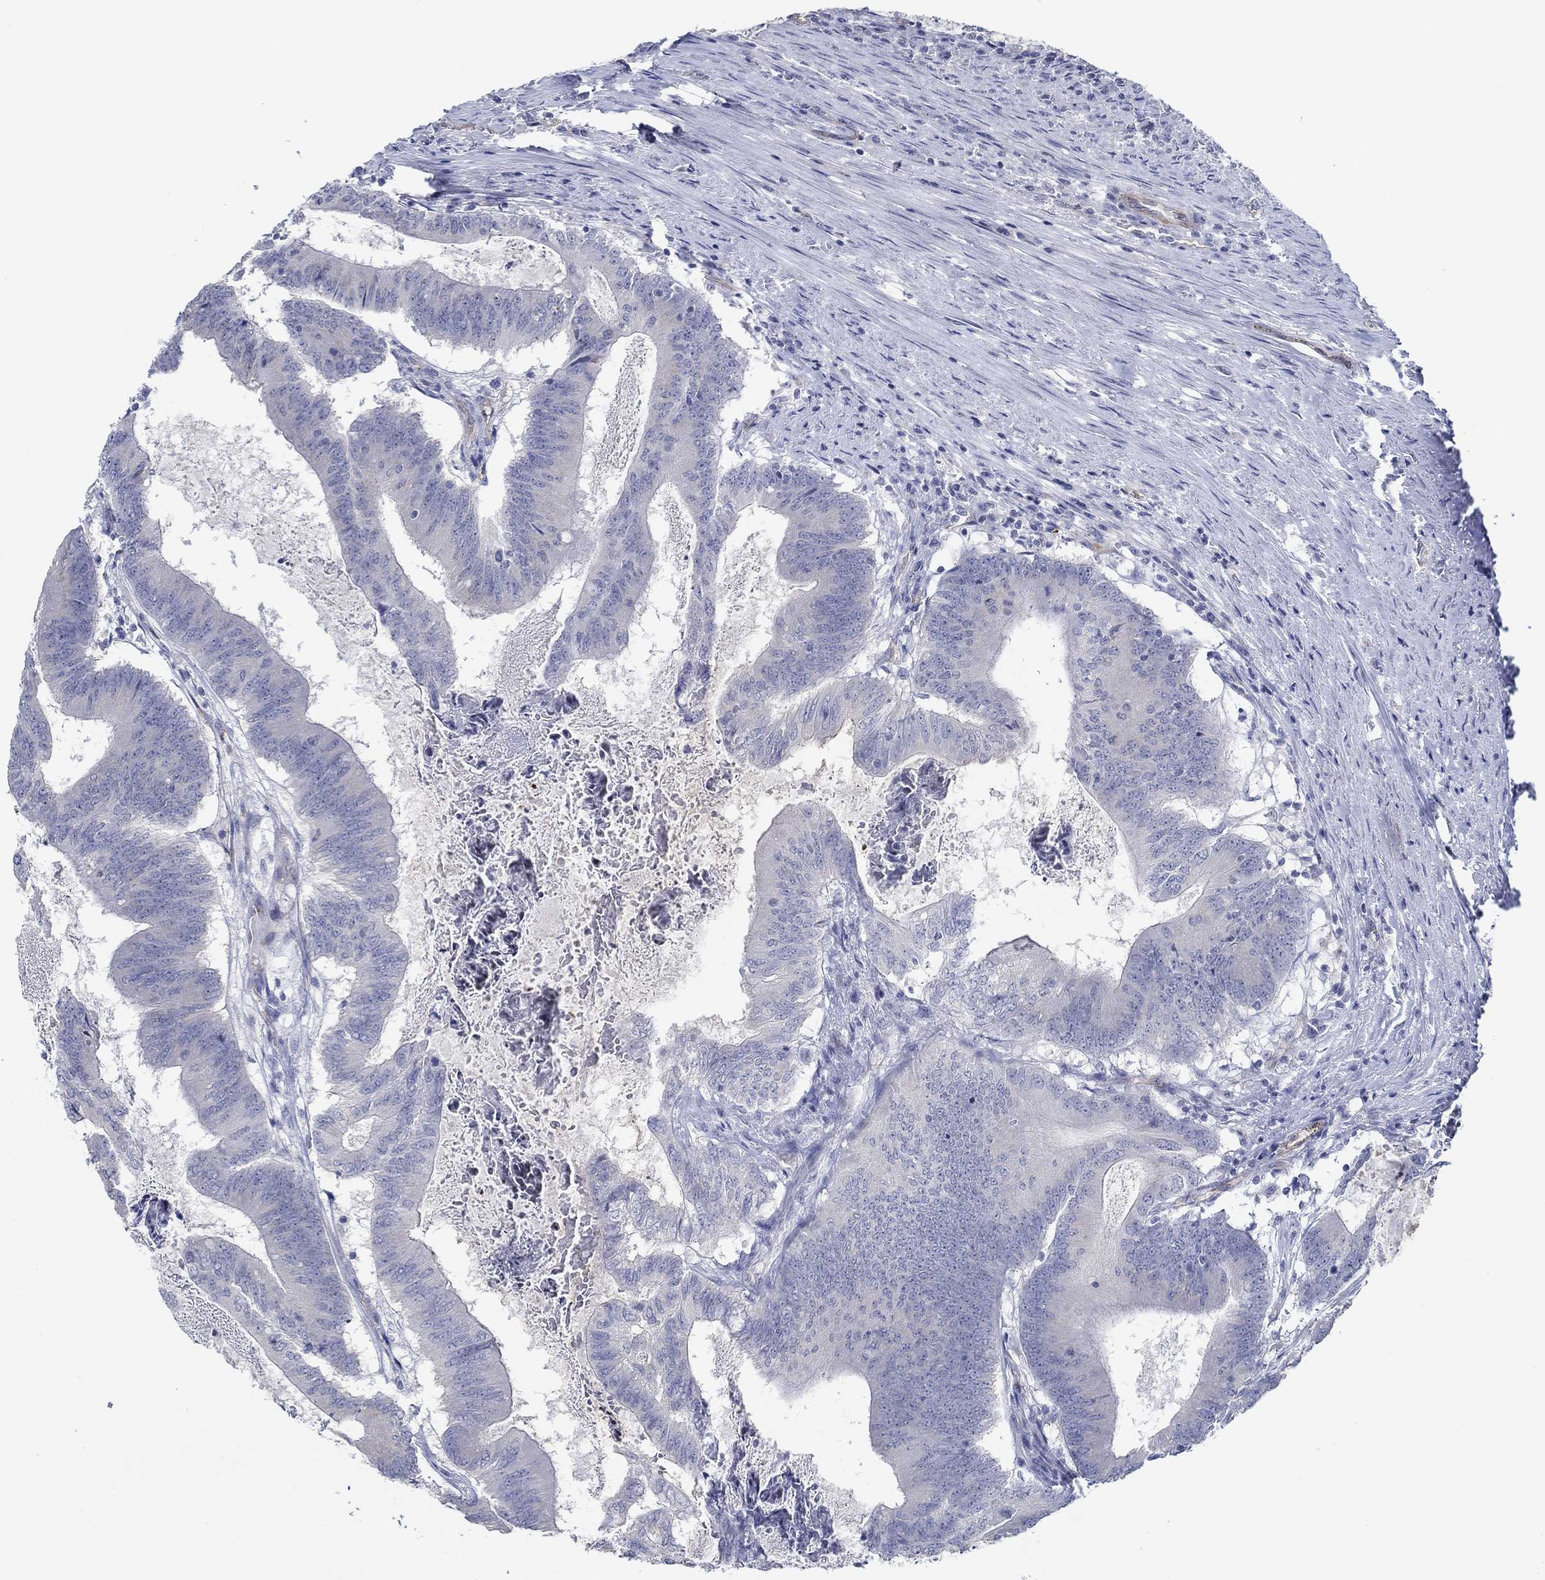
{"staining": {"intensity": "negative", "quantity": "none", "location": "none"}, "tissue": "colorectal cancer", "cell_type": "Tumor cells", "image_type": "cancer", "snomed": [{"axis": "morphology", "description": "Adenocarcinoma, NOS"}, {"axis": "topography", "description": "Colon"}], "caption": "Image shows no significant protein expression in tumor cells of adenocarcinoma (colorectal). (Brightfield microscopy of DAB (3,3'-diaminobenzidine) IHC at high magnification).", "gene": "GJA5", "patient": {"sex": "female", "age": 70}}